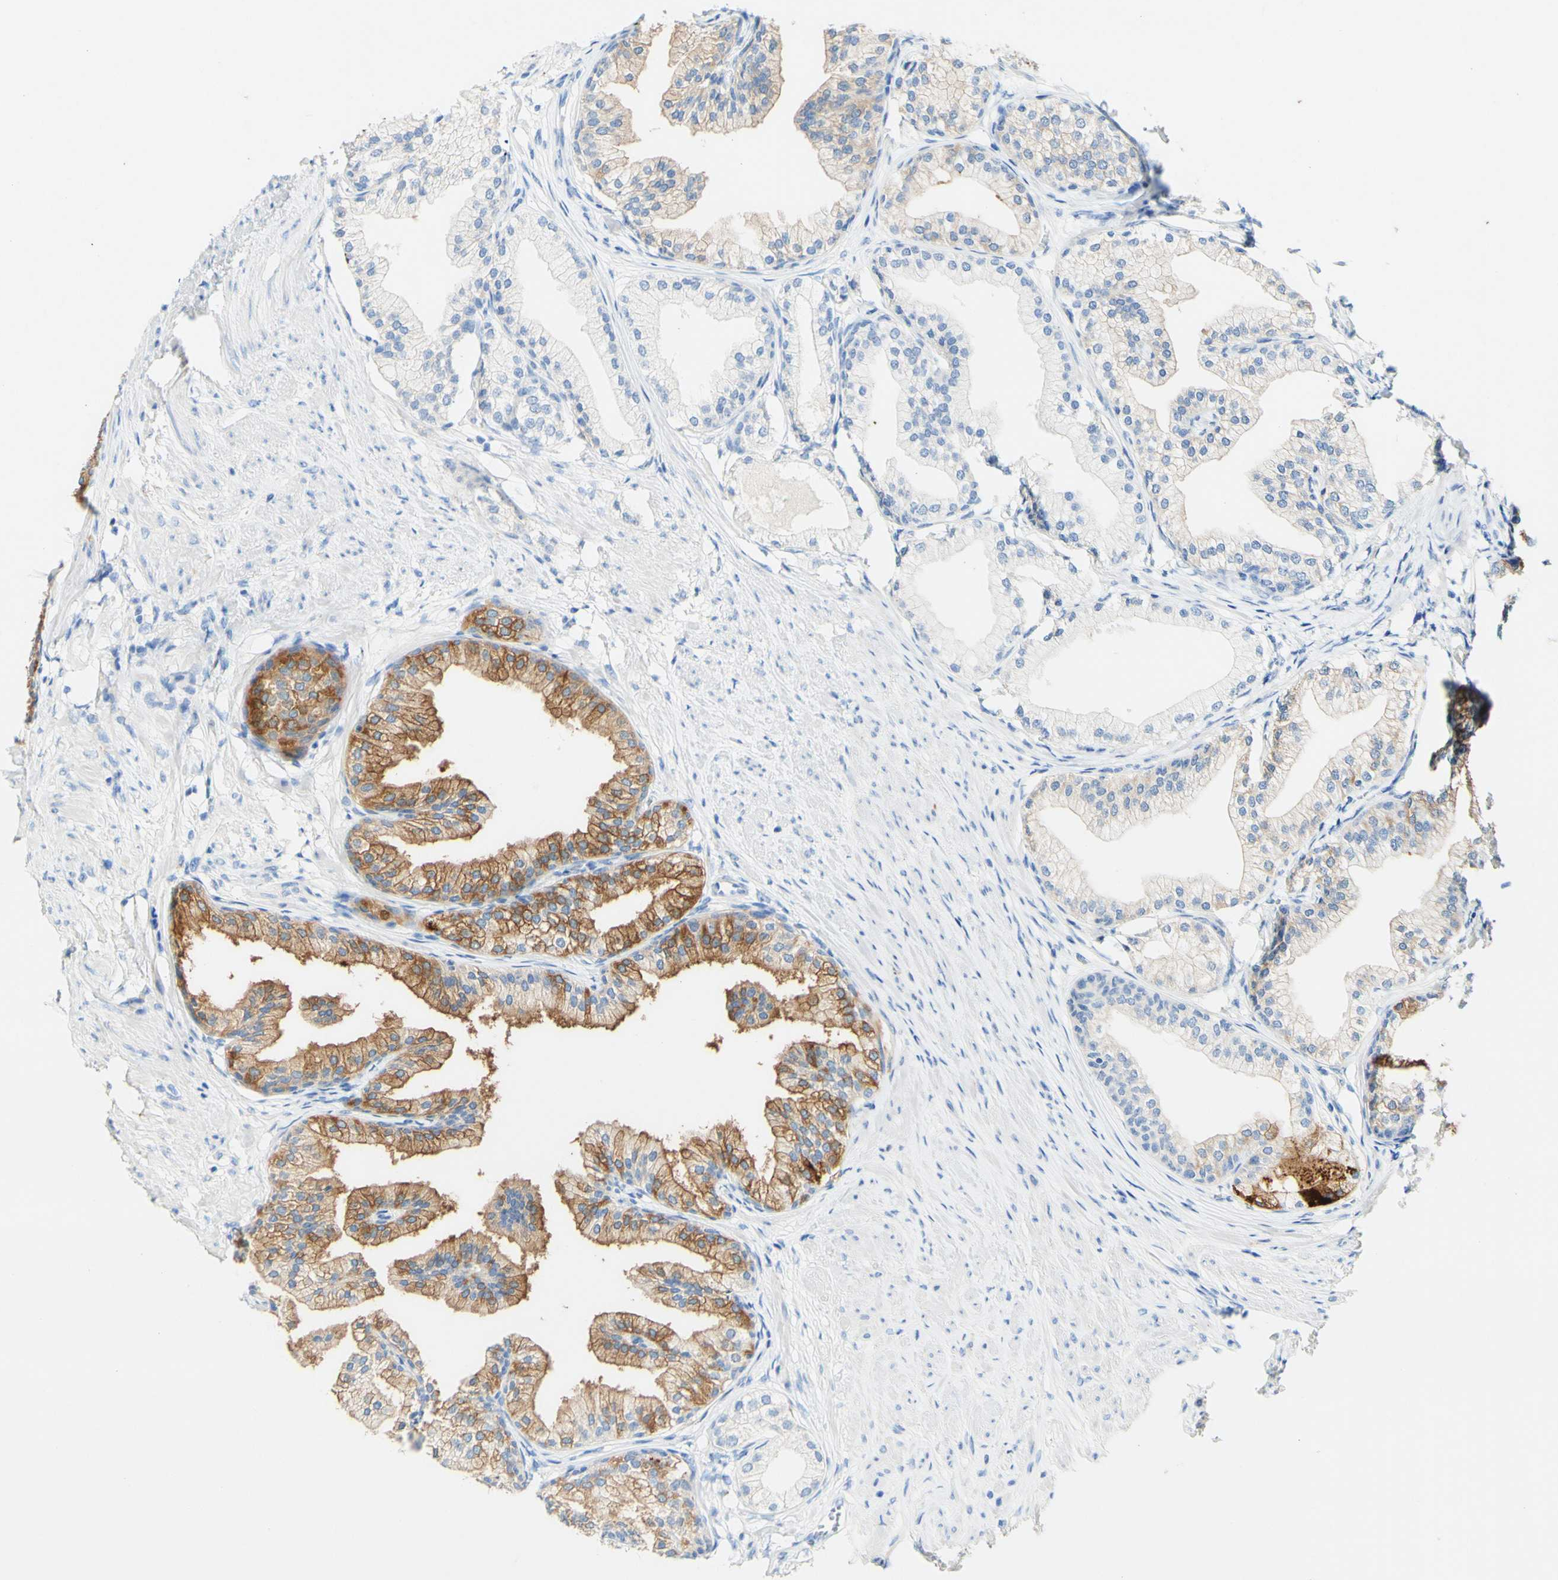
{"staining": {"intensity": "strong", "quantity": "<25%", "location": "cytoplasmic/membranous"}, "tissue": "prostate", "cell_type": "Glandular cells", "image_type": "normal", "snomed": [{"axis": "morphology", "description": "Normal tissue, NOS"}, {"axis": "morphology", "description": "Urothelial carcinoma, Low grade"}, {"axis": "topography", "description": "Urinary bladder"}, {"axis": "topography", "description": "Prostate"}], "caption": "Immunohistochemistry (IHC) image of normal prostate stained for a protein (brown), which exhibits medium levels of strong cytoplasmic/membranous expression in about <25% of glandular cells.", "gene": "PIGR", "patient": {"sex": "male", "age": 60}}